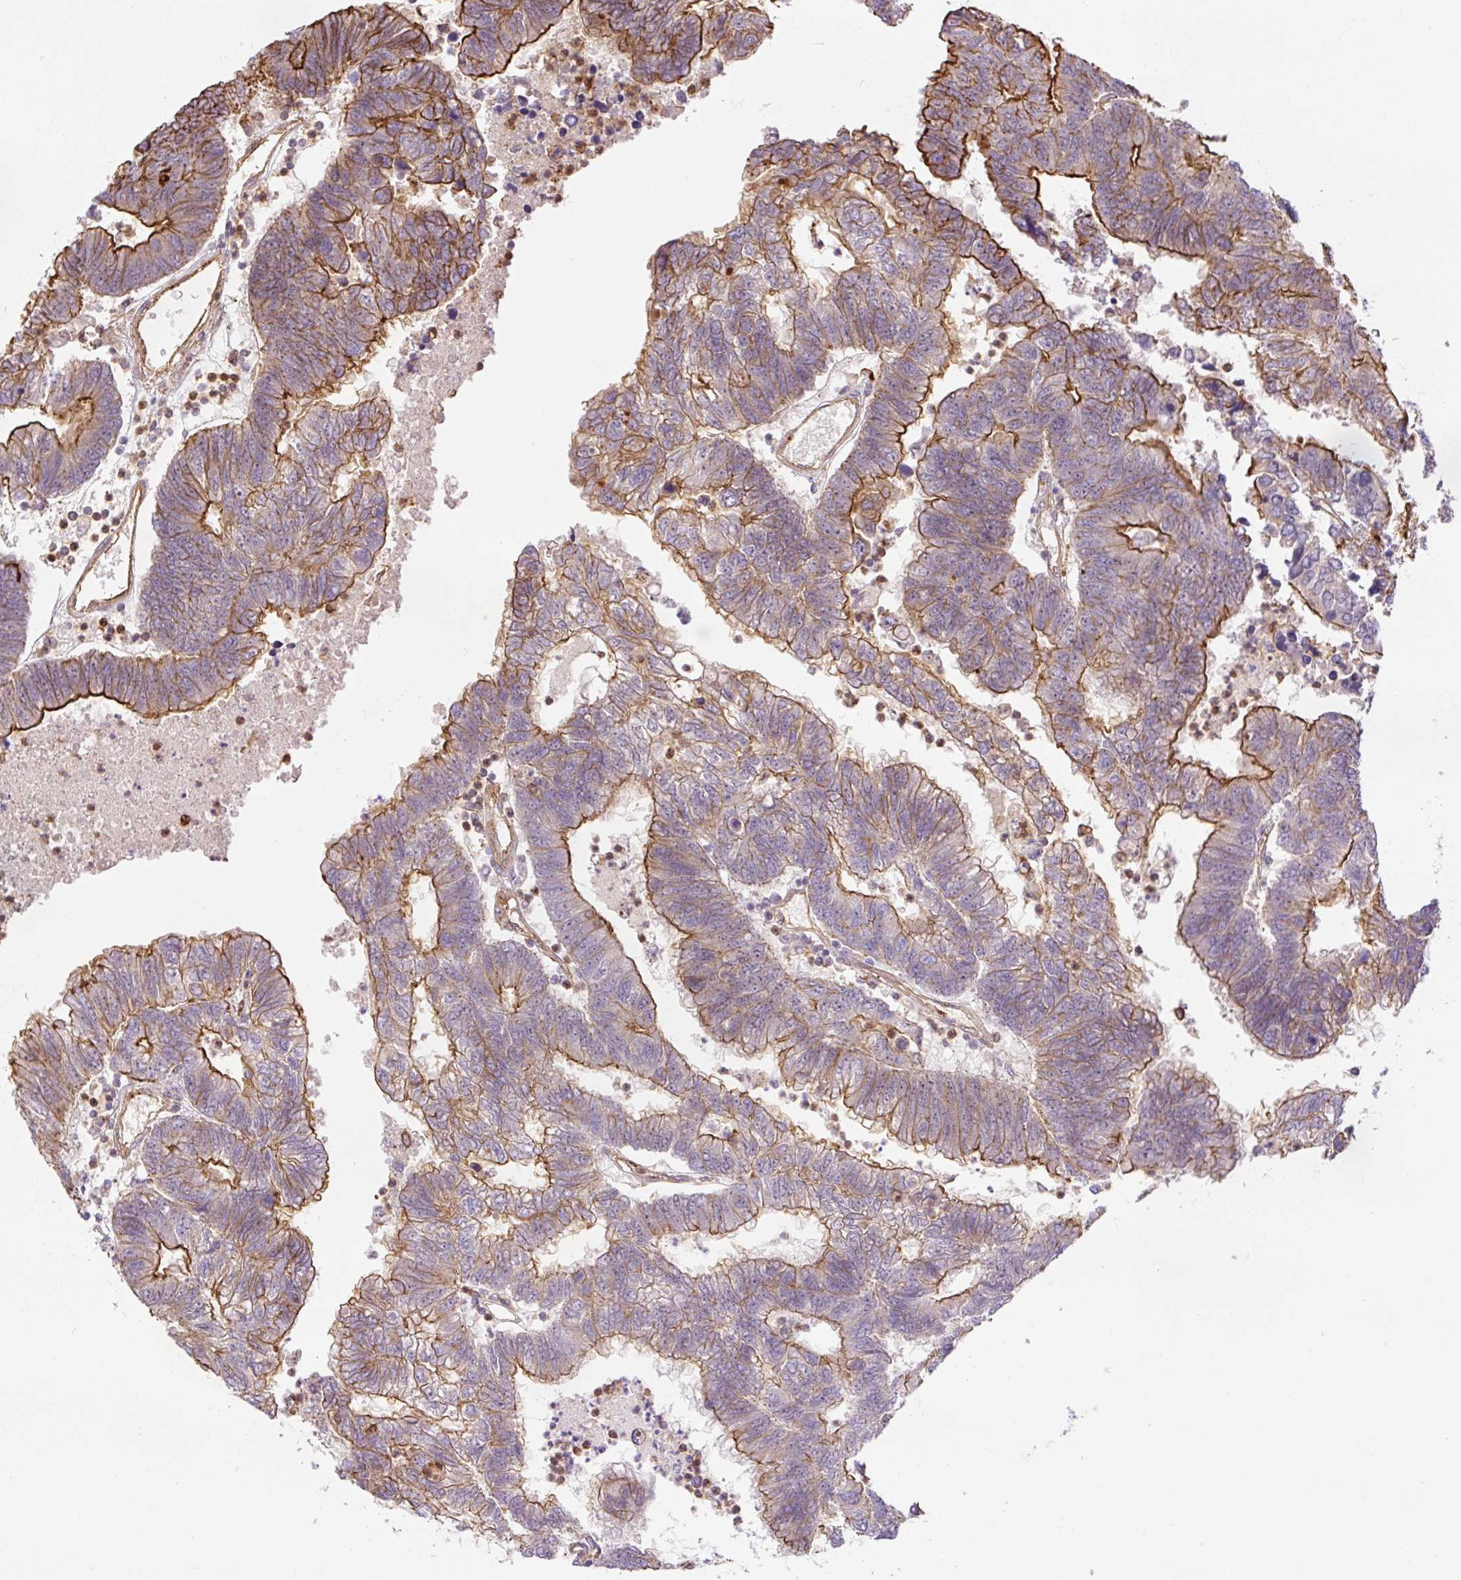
{"staining": {"intensity": "moderate", "quantity": ">75%", "location": "cytoplasmic/membranous"}, "tissue": "colorectal cancer", "cell_type": "Tumor cells", "image_type": "cancer", "snomed": [{"axis": "morphology", "description": "Adenocarcinoma, NOS"}, {"axis": "topography", "description": "Colon"}], "caption": "This is a micrograph of immunohistochemistry staining of adenocarcinoma (colorectal), which shows moderate expression in the cytoplasmic/membranous of tumor cells.", "gene": "B3GALT5", "patient": {"sex": "female", "age": 48}}